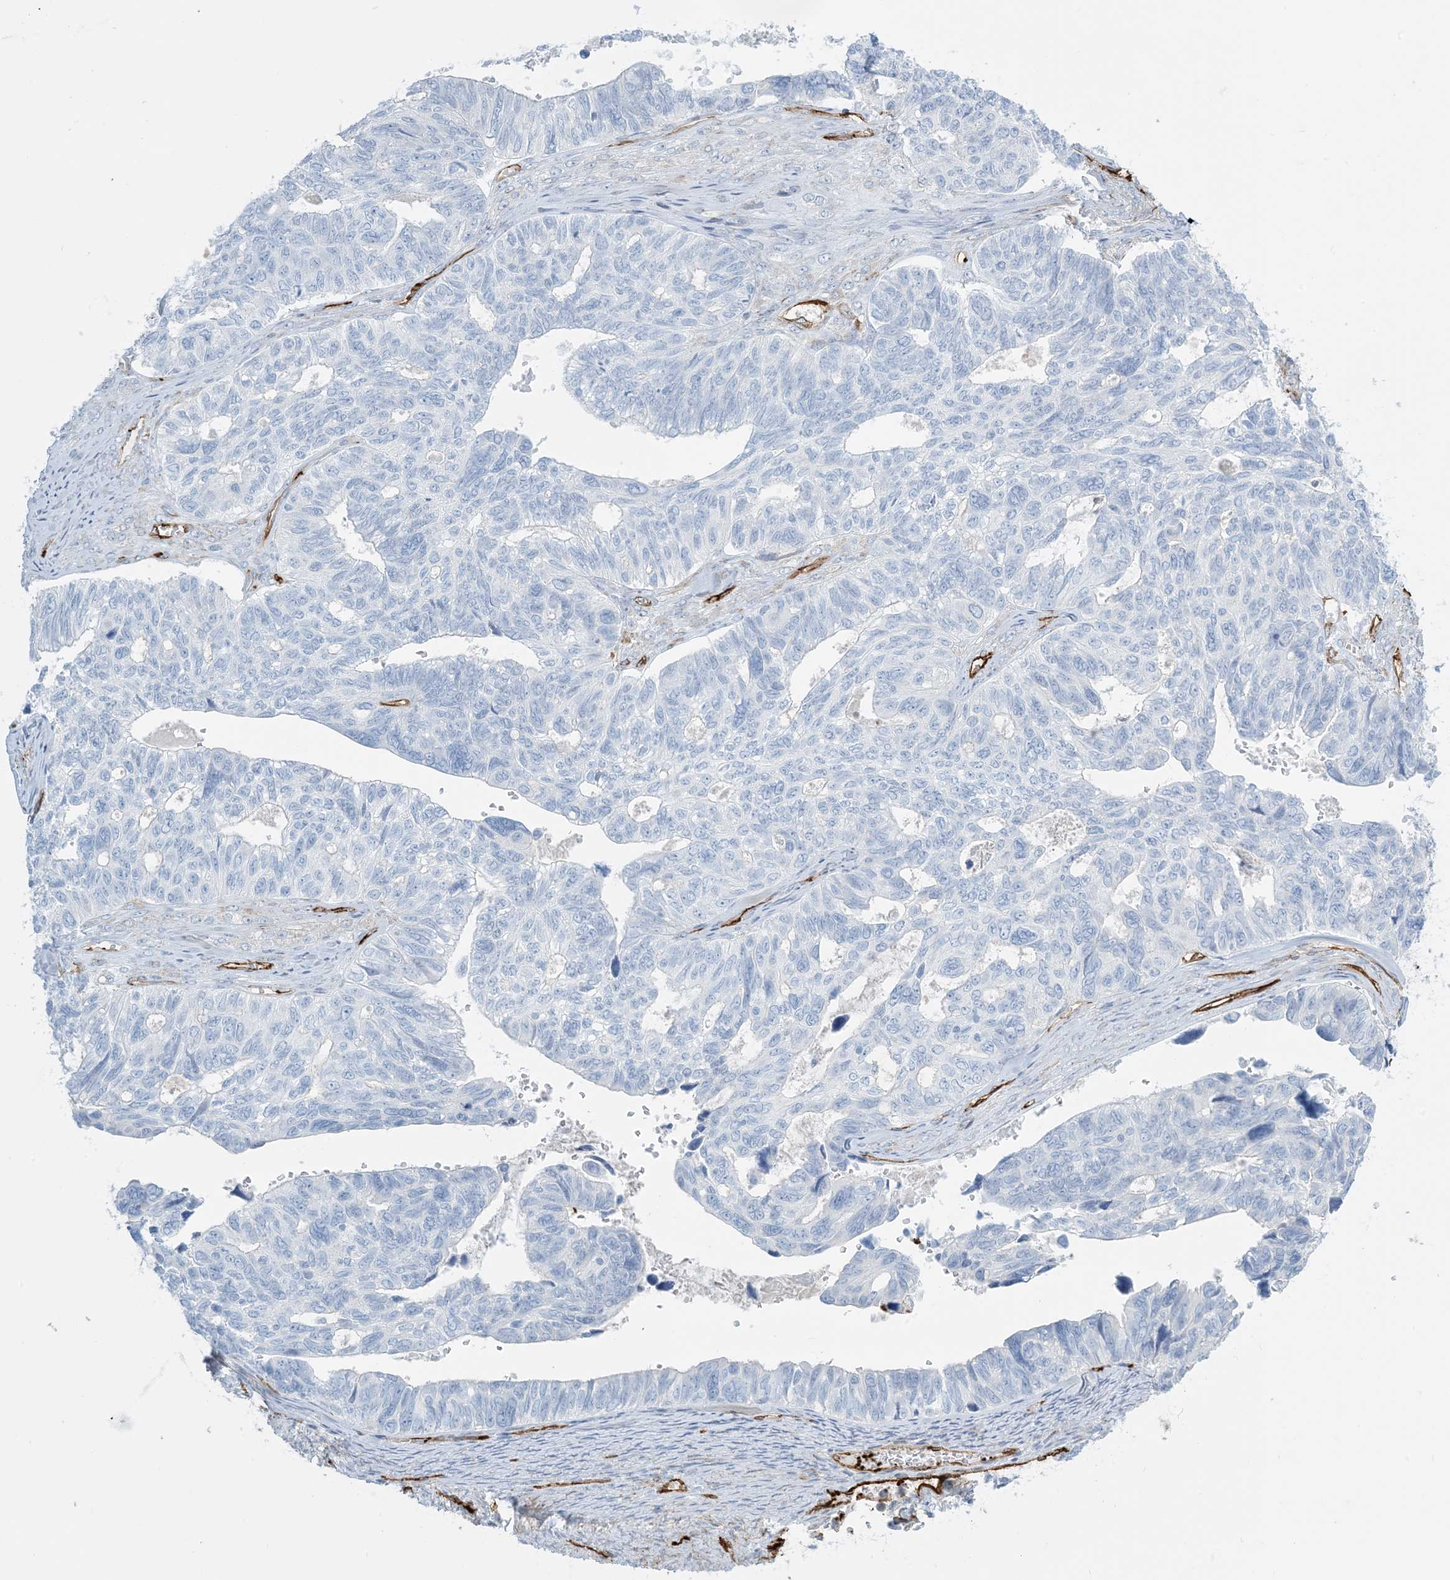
{"staining": {"intensity": "negative", "quantity": "none", "location": "none"}, "tissue": "ovarian cancer", "cell_type": "Tumor cells", "image_type": "cancer", "snomed": [{"axis": "morphology", "description": "Cystadenocarcinoma, serous, NOS"}, {"axis": "topography", "description": "Ovary"}], "caption": "Serous cystadenocarcinoma (ovarian) was stained to show a protein in brown. There is no significant expression in tumor cells.", "gene": "EPS8L3", "patient": {"sex": "female", "age": 79}}